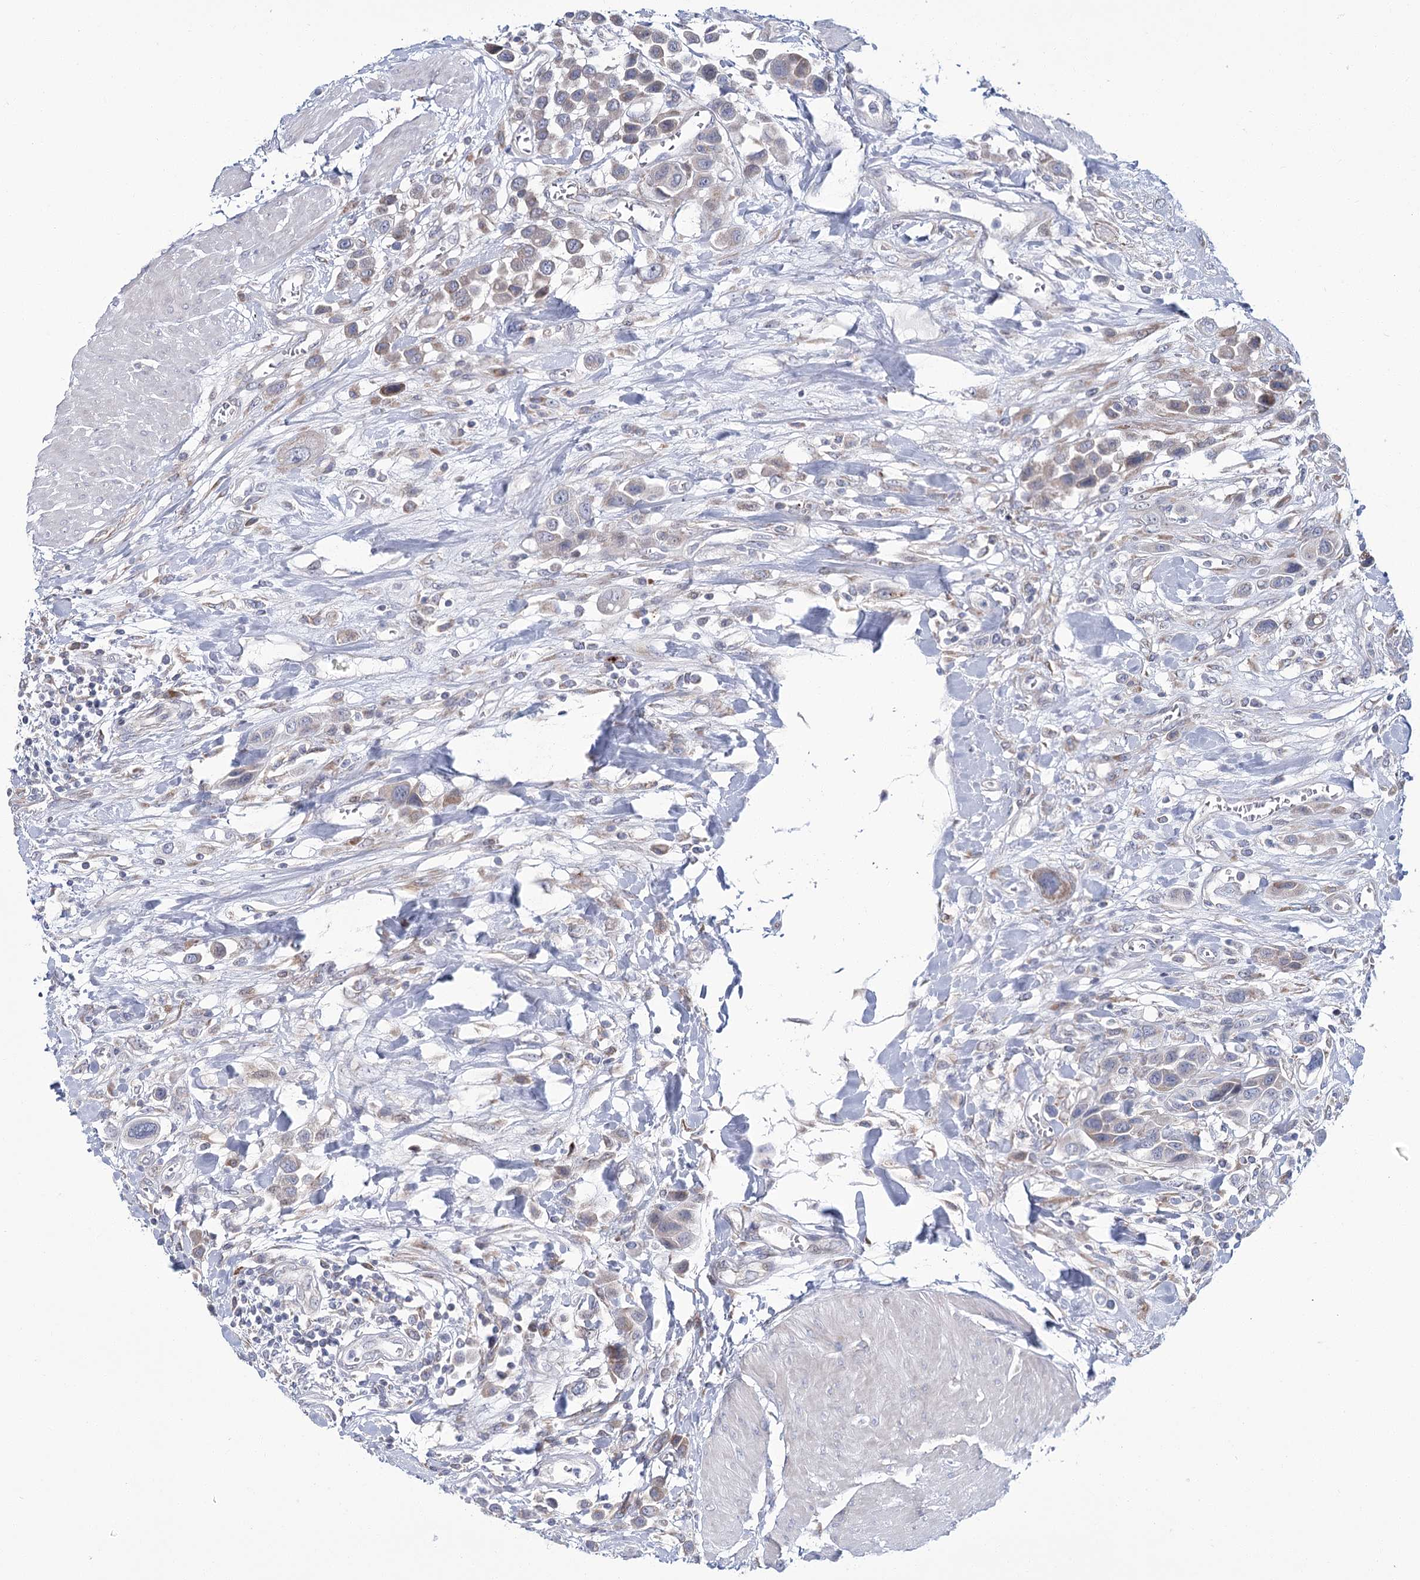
{"staining": {"intensity": "weak", "quantity": "25%-75%", "location": "cytoplasmic/membranous"}, "tissue": "urothelial cancer", "cell_type": "Tumor cells", "image_type": "cancer", "snomed": [{"axis": "morphology", "description": "Urothelial carcinoma, High grade"}, {"axis": "topography", "description": "Urinary bladder"}], "caption": "The immunohistochemical stain labels weak cytoplasmic/membranous staining in tumor cells of urothelial cancer tissue.", "gene": "CPLANE1", "patient": {"sex": "male", "age": 50}}